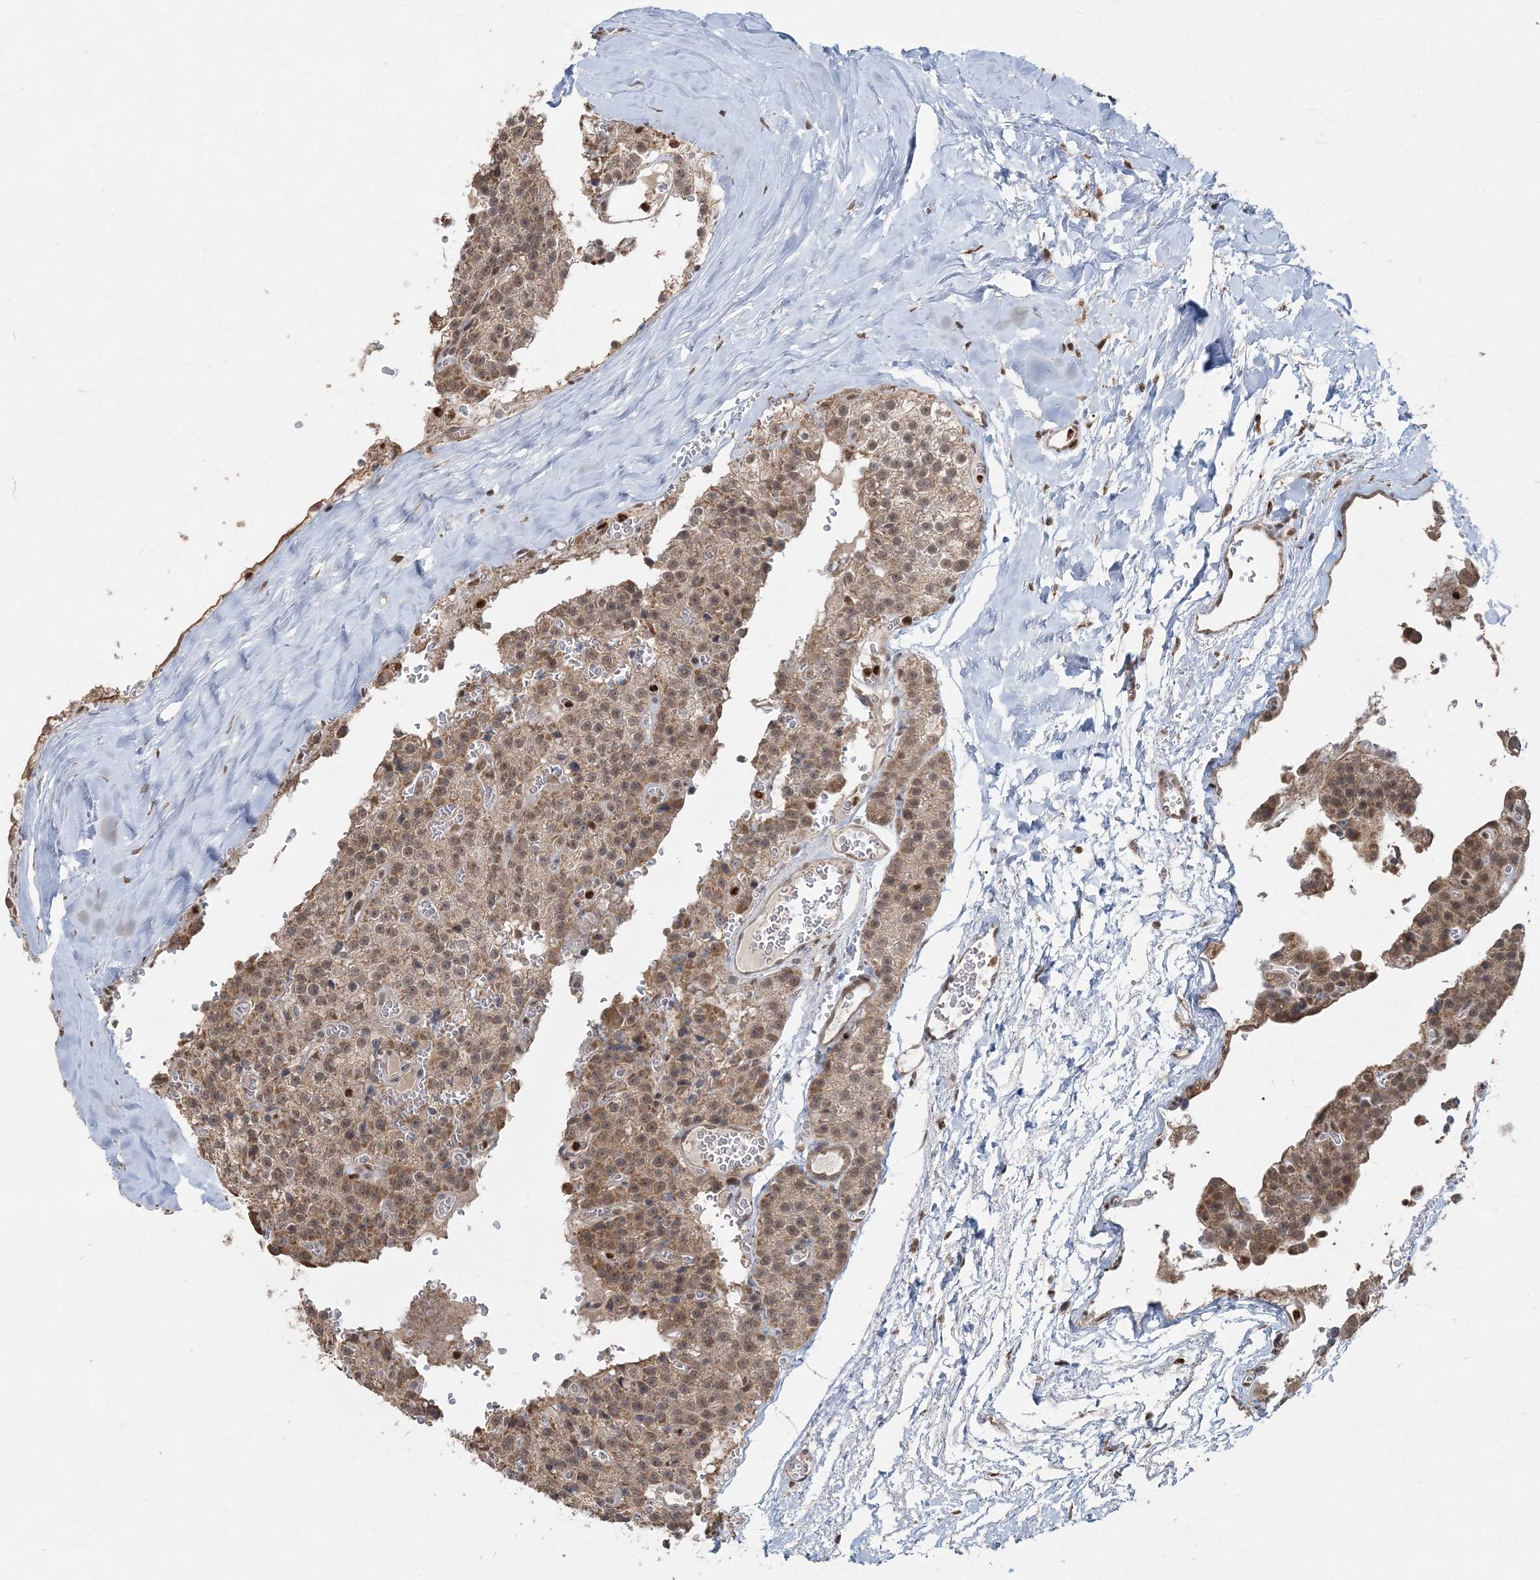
{"staining": {"intensity": "moderate", "quantity": ">75%", "location": "cytoplasmic/membranous,nuclear"}, "tissue": "parathyroid gland", "cell_type": "Glandular cells", "image_type": "normal", "snomed": [{"axis": "morphology", "description": "Normal tissue, NOS"}, {"axis": "topography", "description": "Parathyroid gland"}], "caption": "A medium amount of moderate cytoplasmic/membranous,nuclear expression is present in approximately >75% of glandular cells in benign parathyroid gland. (Stains: DAB (3,3'-diaminobenzidine) in brown, nuclei in blue, Microscopy: brightfield microscopy at high magnification).", "gene": "SLU7", "patient": {"sex": "female", "age": 64}}